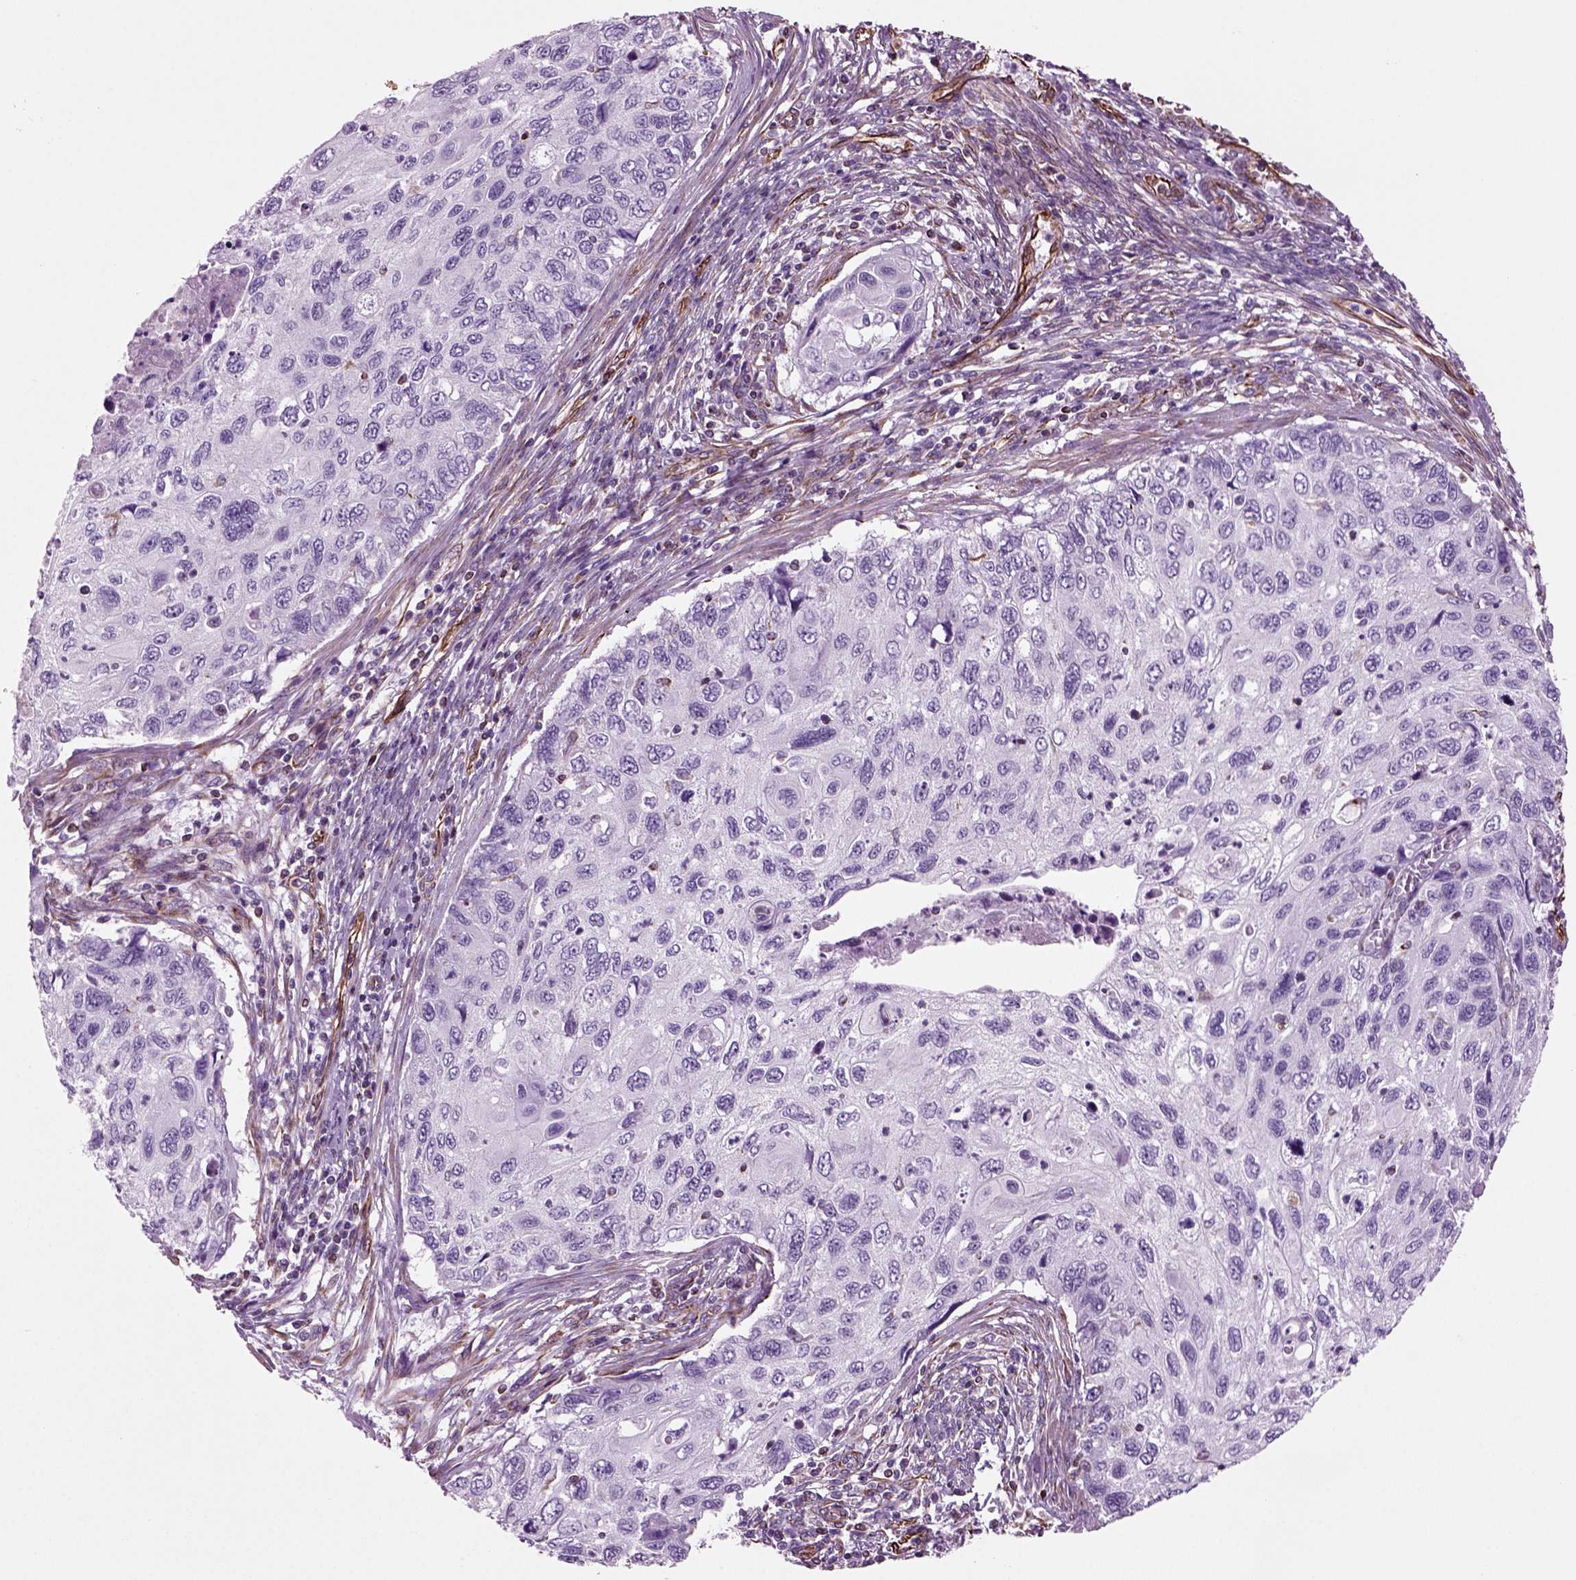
{"staining": {"intensity": "negative", "quantity": "none", "location": "none"}, "tissue": "cervical cancer", "cell_type": "Tumor cells", "image_type": "cancer", "snomed": [{"axis": "morphology", "description": "Squamous cell carcinoma, NOS"}, {"axis": "topography", "description": "Cervix"}], "caption": "IHC micrograph of neoplastic tissue: human cervical cancer (squamous cell carcinoma) stained with DAB (3,3'-diaminobenzidine) shows no significant protein staining in tumor cells. (Immunohistochemistry (ihc), brightfield microscopy, high magnification).", "gene": "ACER3", "patient": {"sex": "female", "age": 70}}